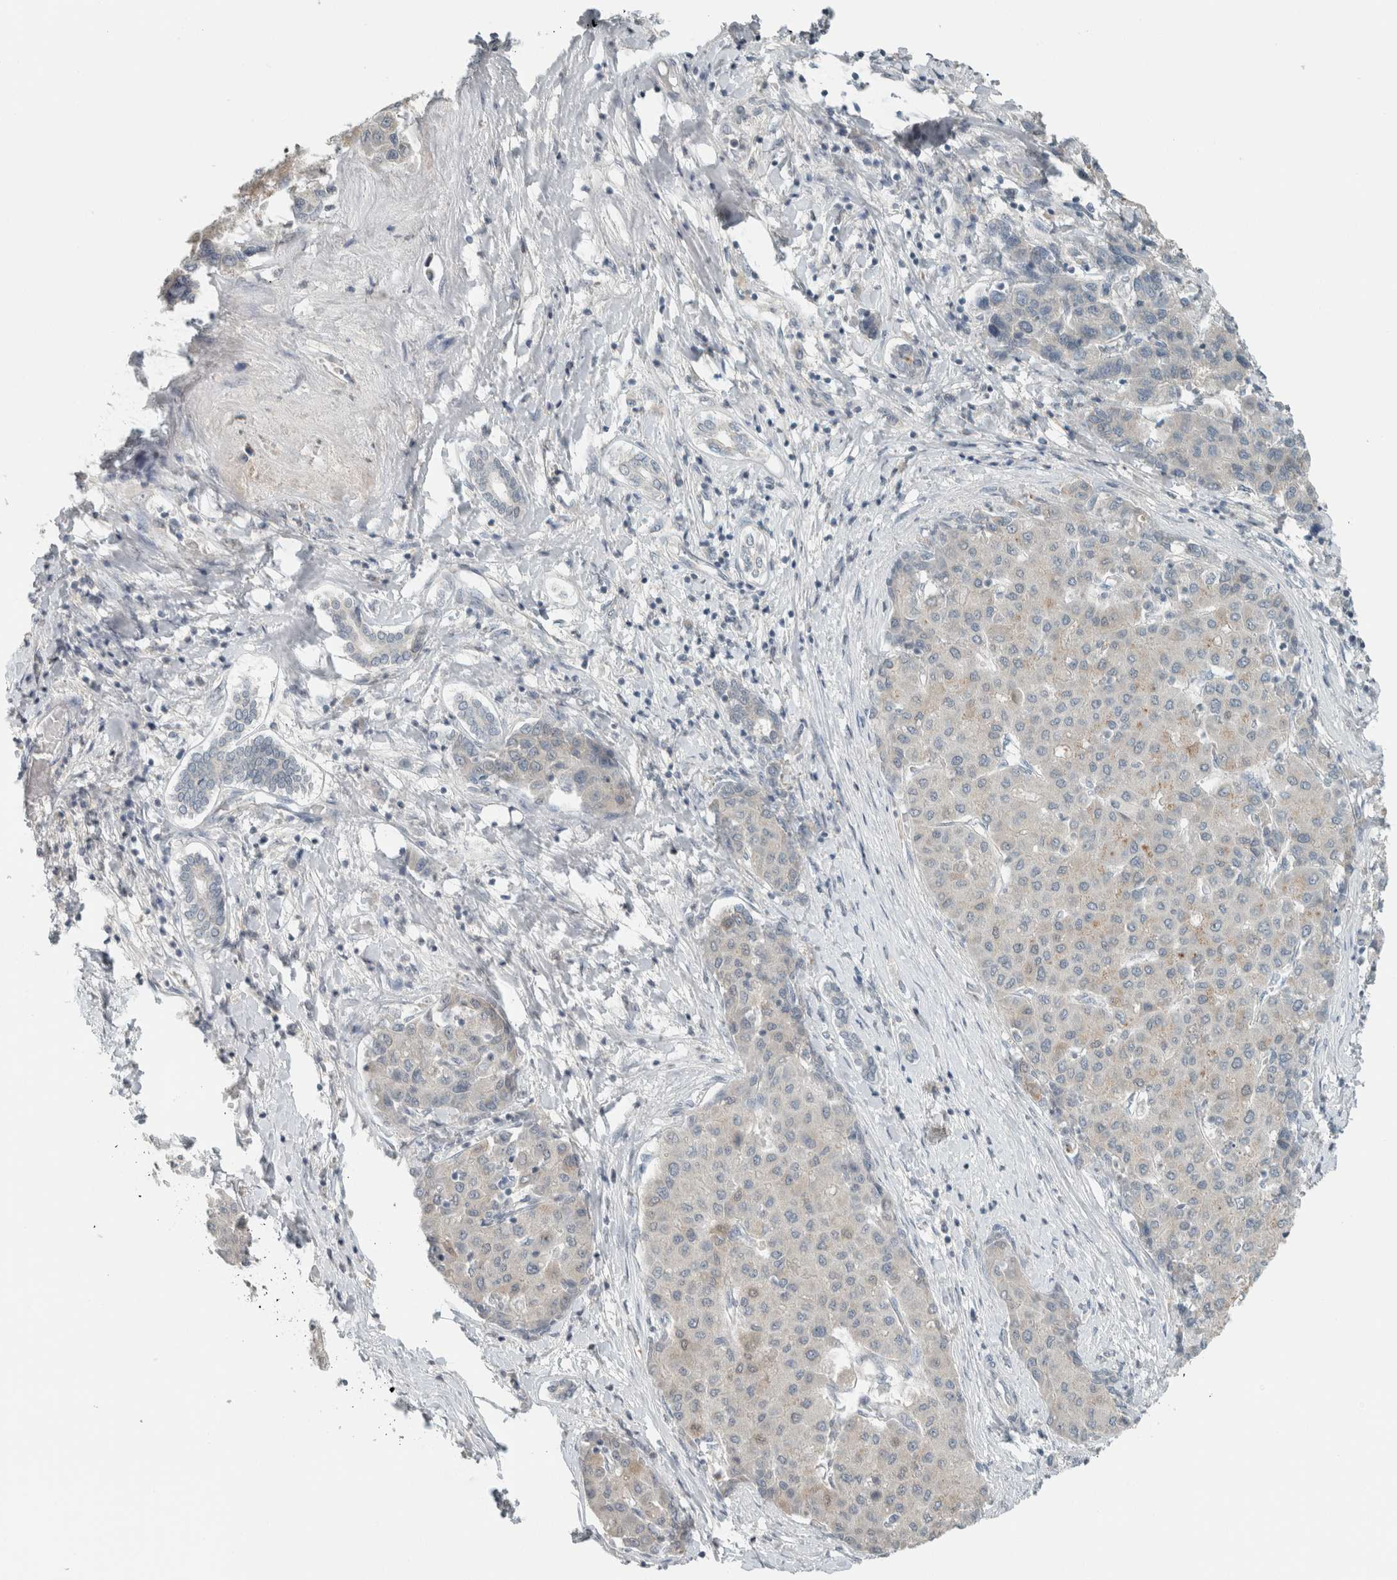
{"staining": {"intensity": "negative", "quantity": "none", "location": "none"}, "tissue": "liver cancer", "cell_type": "Tumor cells", "image_type": "cancer", "snomed": [{"axis": "morphology", "description": "Carcinoma, Hepatocellular, NOS"}, {"axis": "topography", "description": "Liver"}], "caption": "Micrograph shows no significant protein positivity in tumor cells of liver hepatocellular carcinoma. (Immunohistochemistry (ihc), brightfield microscopy, high magnification).", "gene": "TRIT1", "patient": {"sex": "male", "age": 65}}